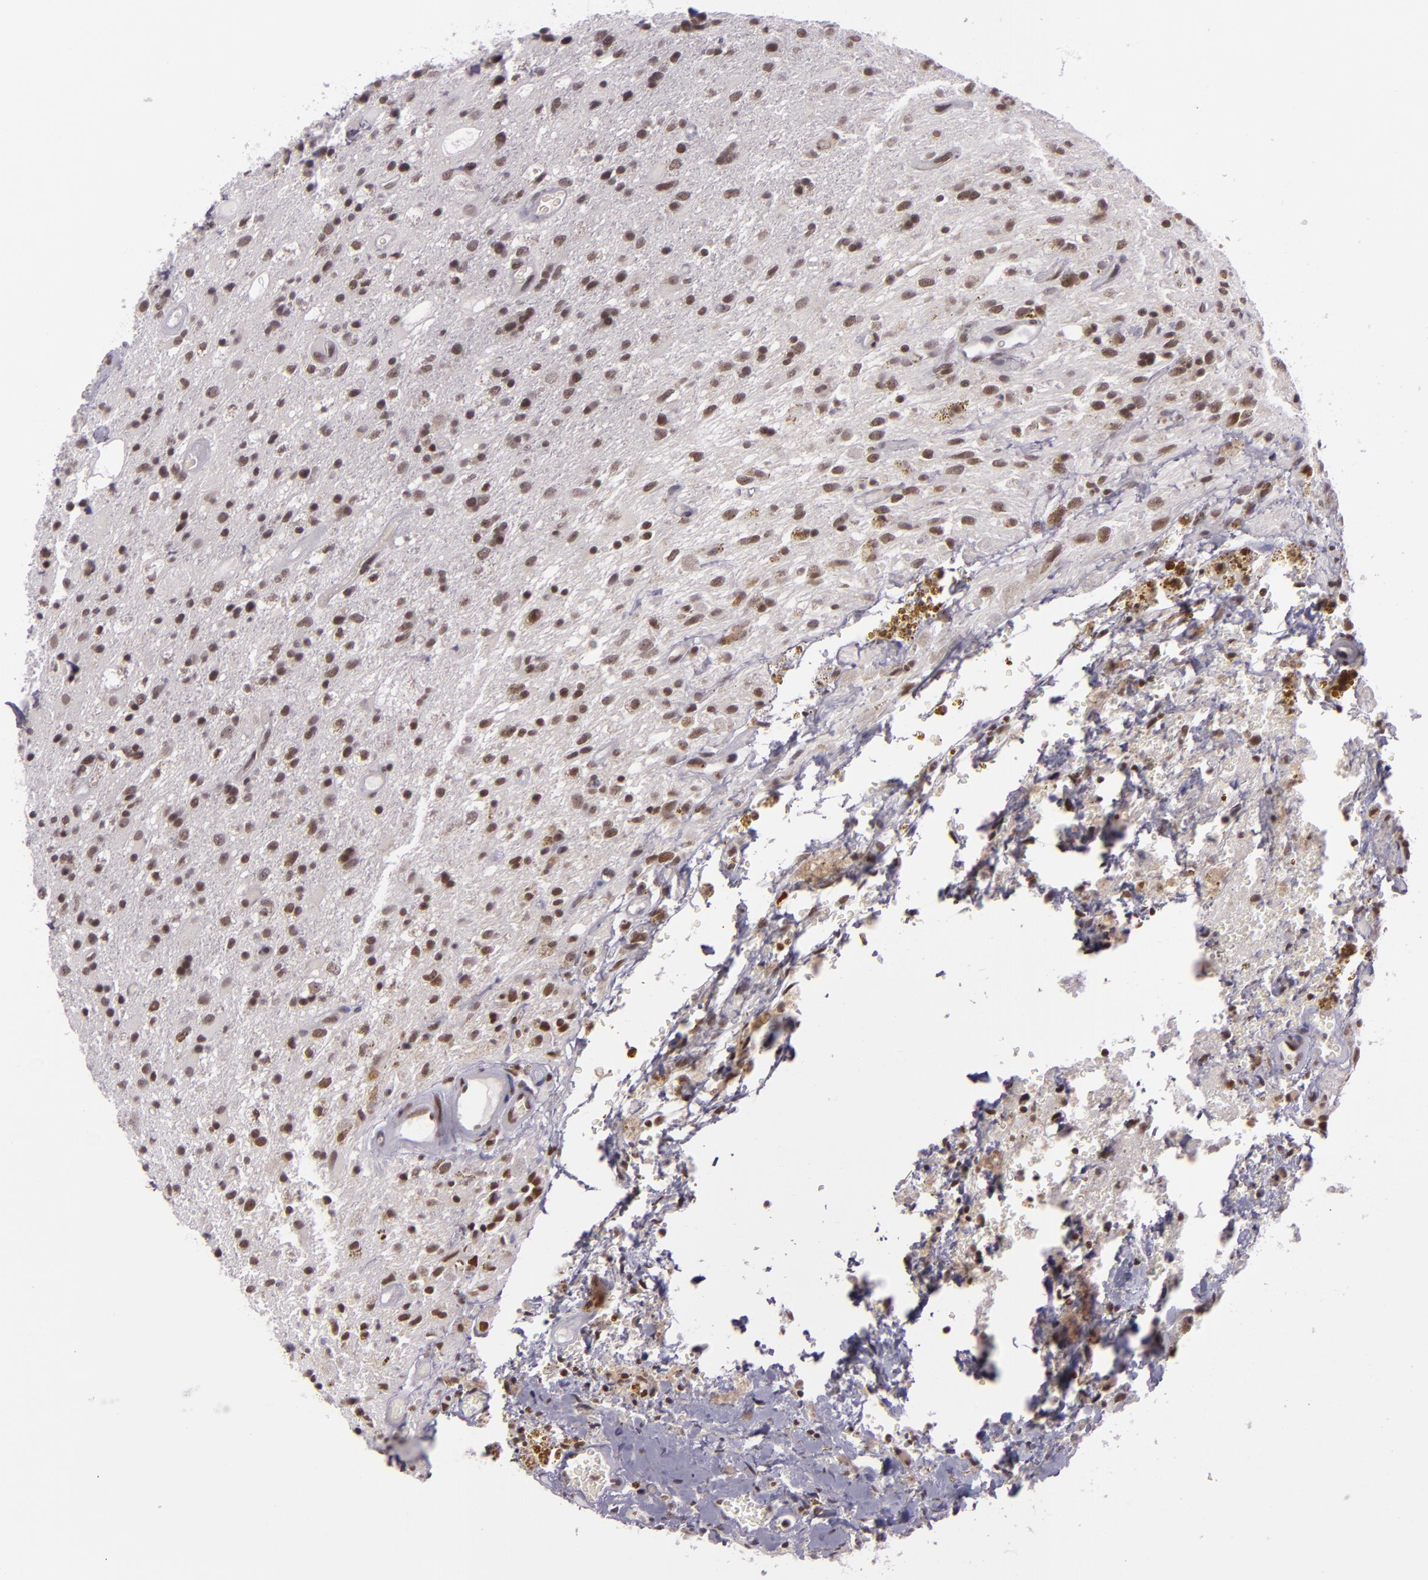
{"staining": {"intensity": "moderate", "quantity": "25%-75%", "location": "nuclear"}, "tissue": "glioma", "cell_type": "Tumor cells", "image_type": "cancer", "snomed": [{"axis": "morphology", "description": "Glioma, malignant, High grade"}, {"axis": "topography", "description": "Brain"}], "caption": "Brown immunohistochemical staining in human glioma reveals moderate nuclear positivity in about 25%-75% of tumor cells.", "gene": "ZFX", "patient": {"sex": "male", "age": 48}}